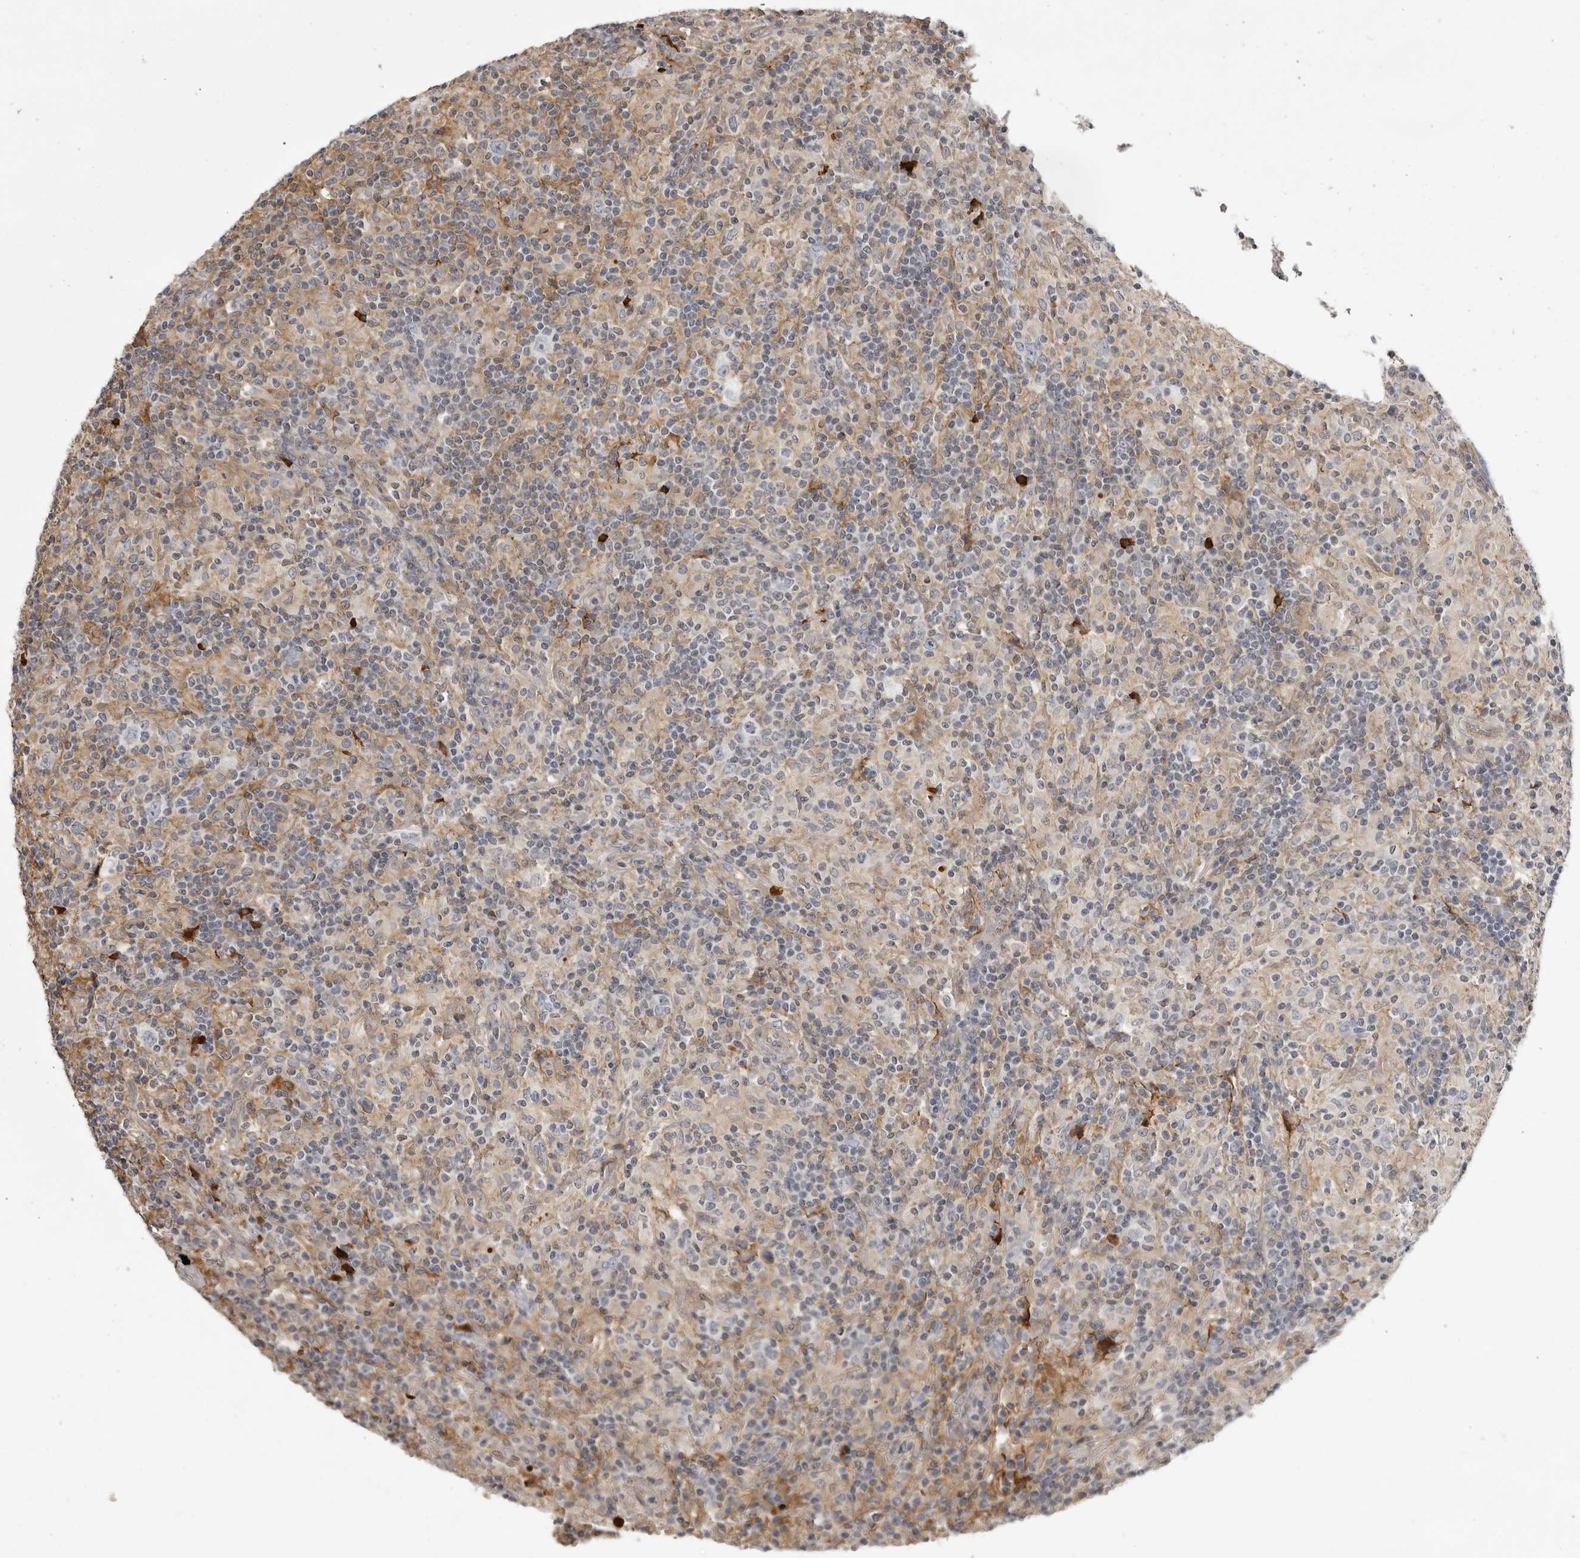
{"staining": {"intensity": "negative", "quantity": "none", "location": "none"}, "tissue": "lymphoma", "cell_type": "Tumor cells", "image_type": "cancer", "snomed": [{"axis": "morphology", "description": "Hodgkin's disease, NOS"}, {"axis": "topography", "description": "Lymph node"}], "caption": "High power microscopy image of an immunohistochemistry (IHC) photomicrograph of Hodgkin's disease, revealing no significant positivity in tumor cells.", "gene": "PLEKHF2", "patient": {"sex": "male", "age": 70}}